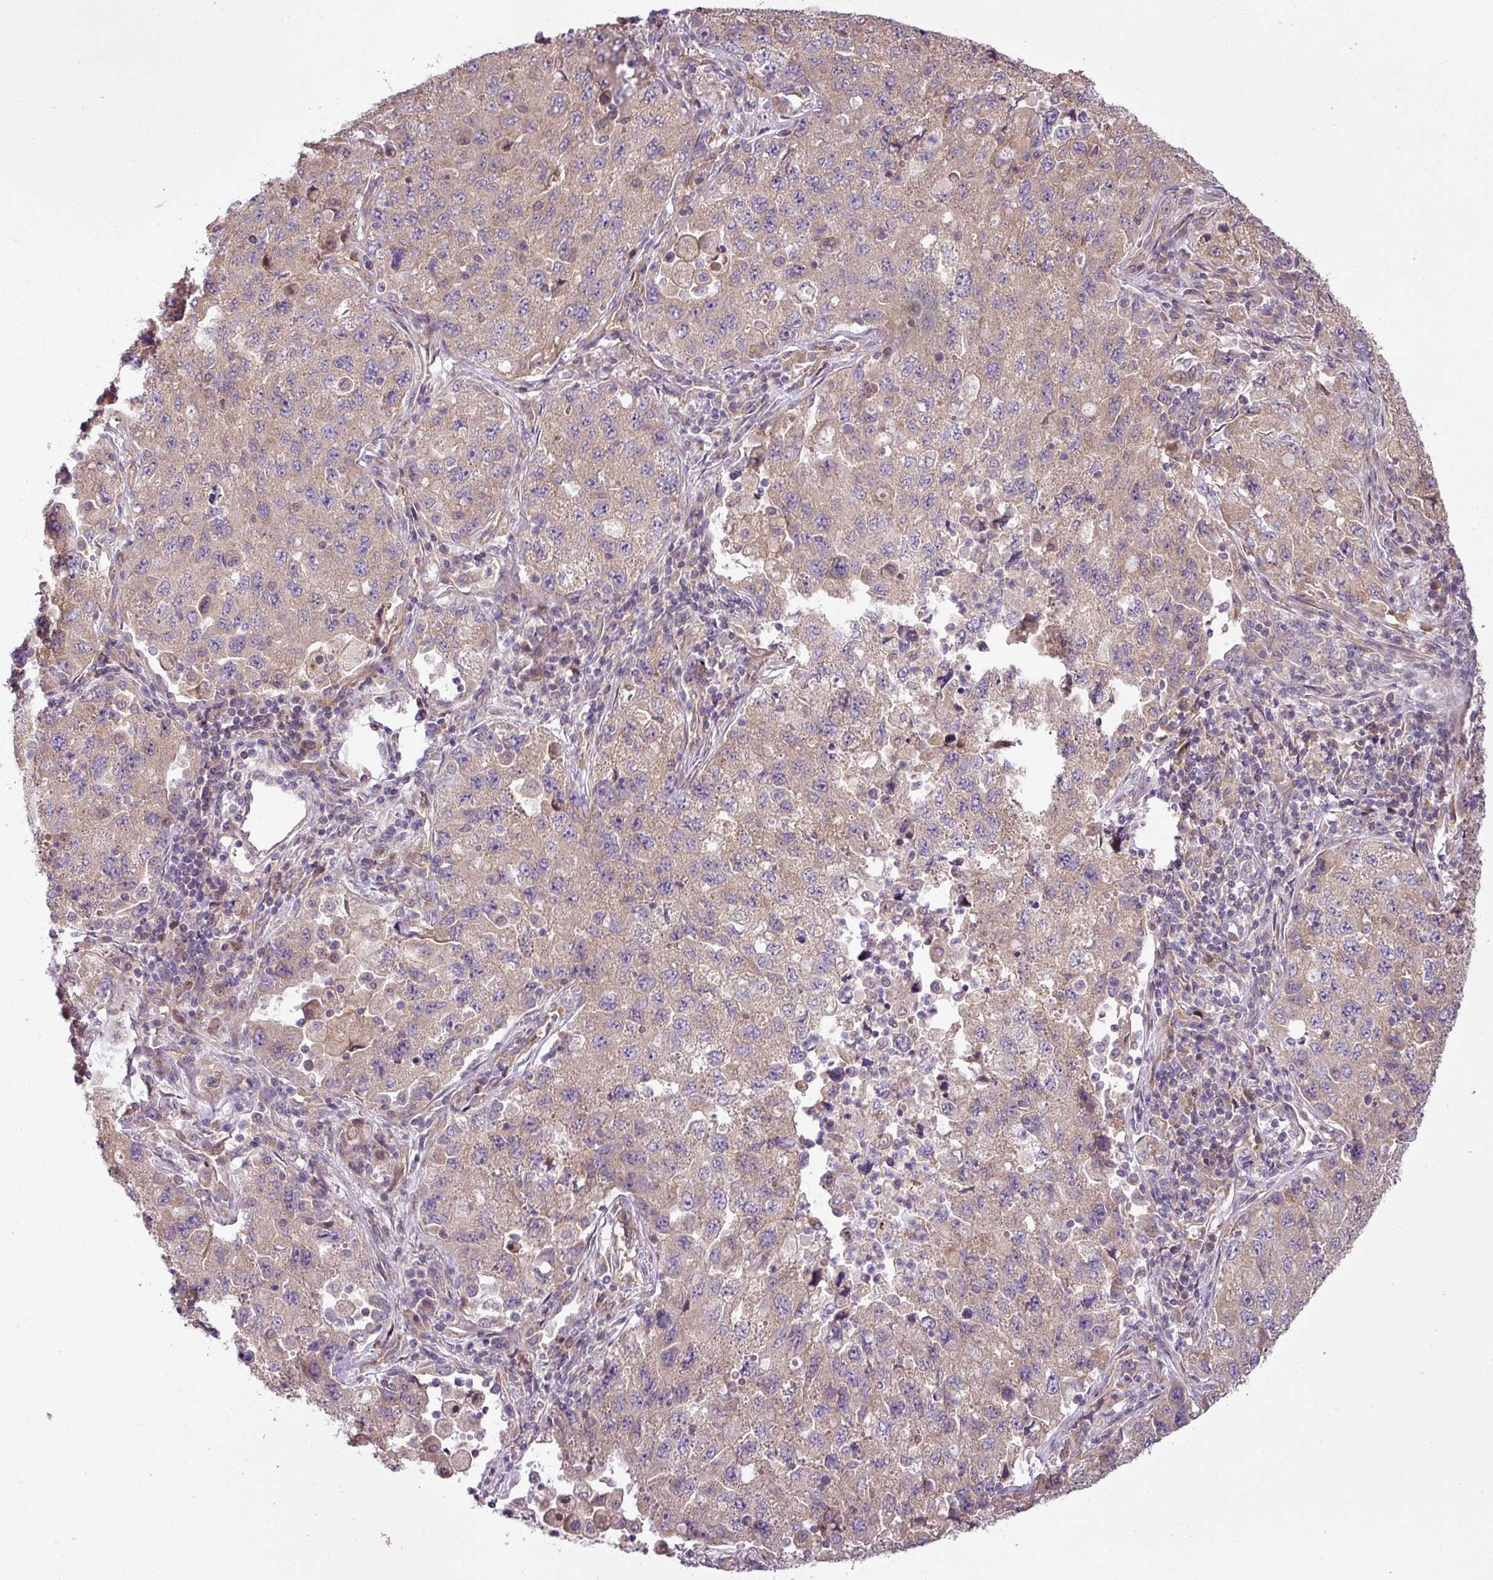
{"staining": {"intensity": "weak", "quantity": "25%-75%", "location": "cytoplasmic/membranous"}, "tissue": "lung cancer", "cell_type": "Tumor cells", "image_type": "cancer", "snomed": [{"axis": "morphology", "description": "Adenocarcinoma, NOS"}, {"axis": "topography", "description": "Lung"}], "caption": "DAB (3,3'-diaminobenzidine) immunohistochemical staining of lung adenocarcinoma exhibits weak cytoplasmic/membranous protein expression in approximately 25%-75% of tumor cells. (Brightfield microscopy of DAB IHC at high magnification).", "gene": "COX18", "patient": {"sex": "female", "age": 57}}